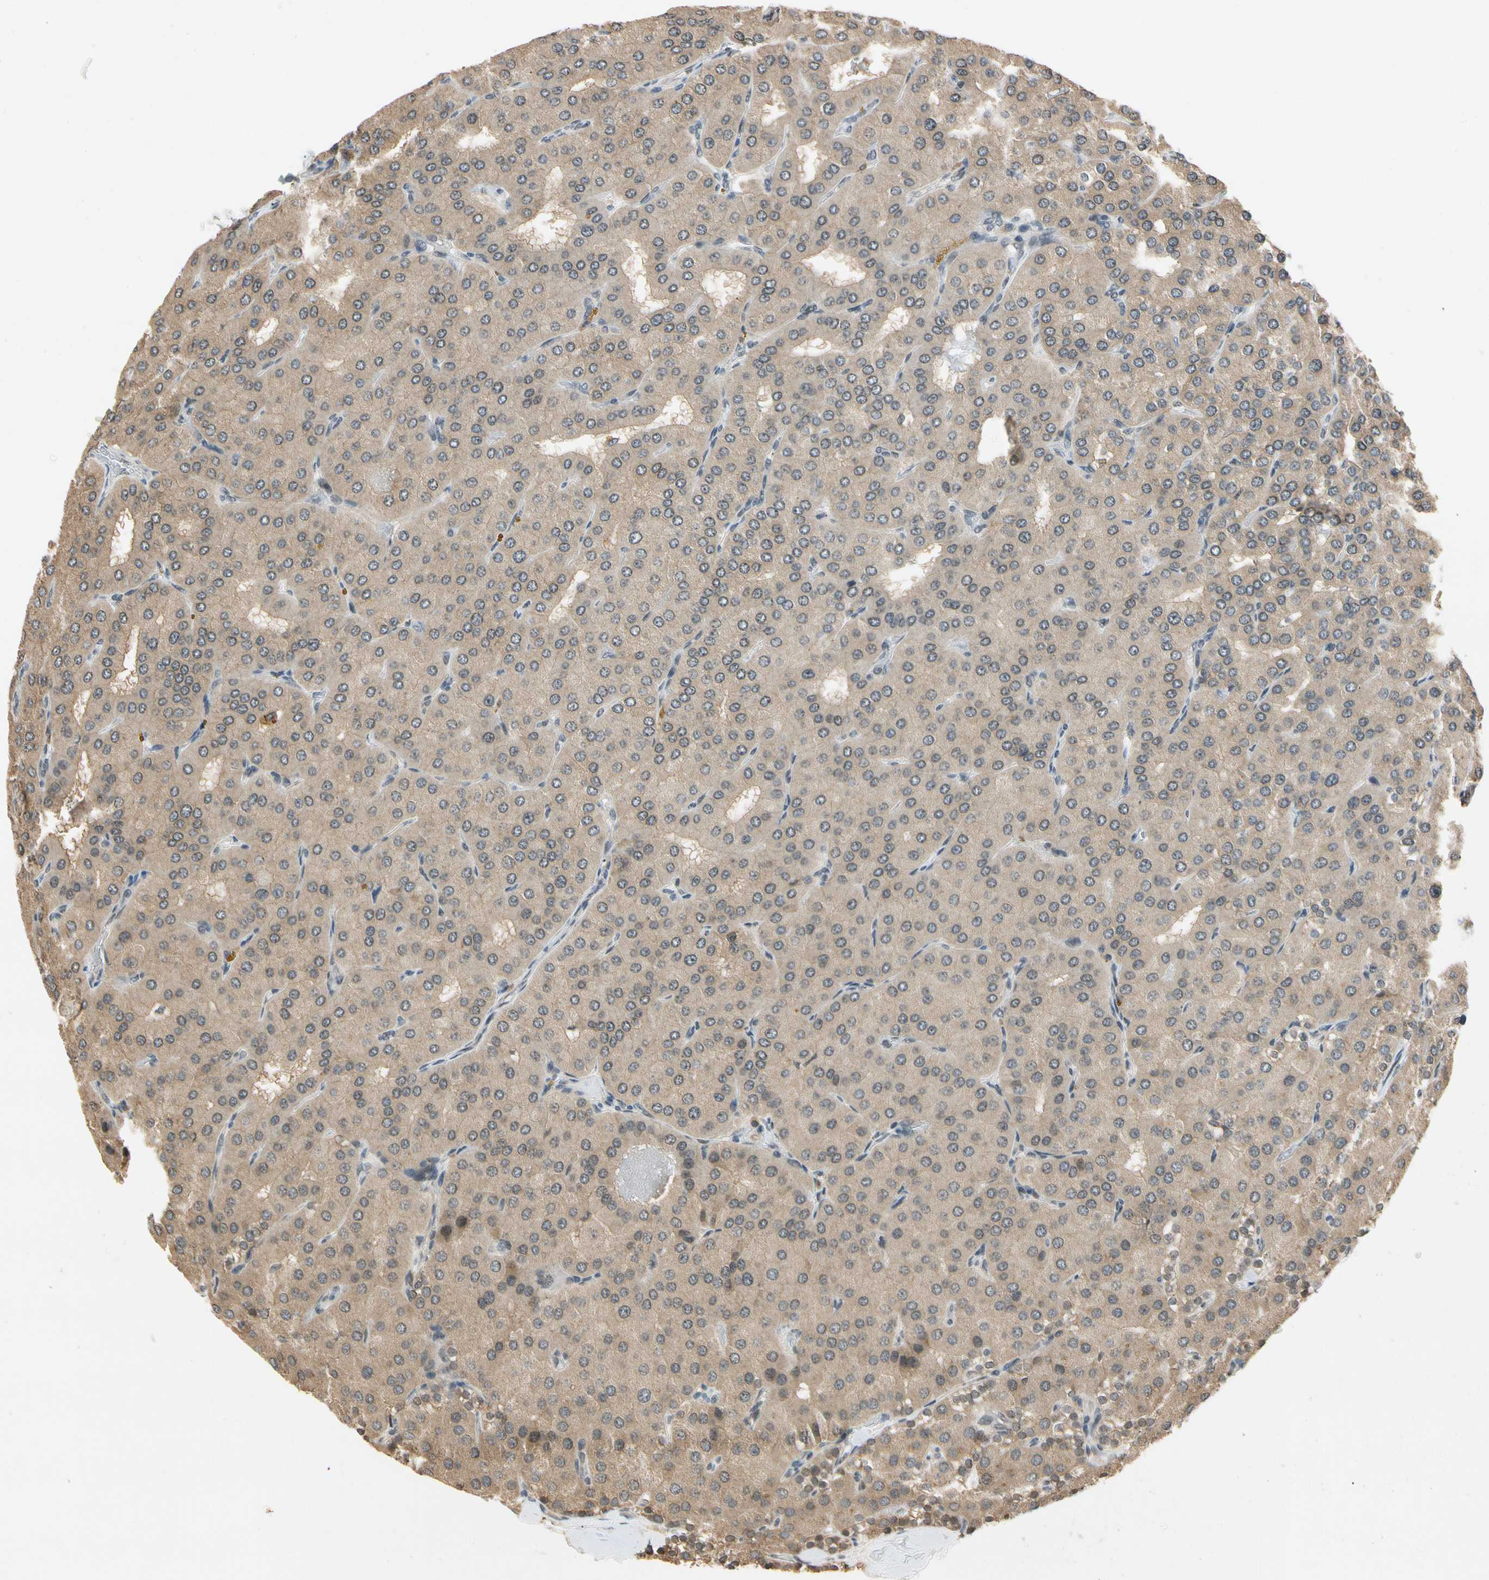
{"staining": {"intensity": "moderate", "quantity": ">75%", "location": "cytoplasmic/membranous"}, "tissue": "parathyroid gland", "cell_type": "Glandular cells", "image_type": "normal", "snomed": [{"axis": "morphology", "description": "Normal tissue, NOS"}, {"axis": "morphology", "description": "Adenoma, NOS"}, {"axis": "topography", "description": "Parathyroid gland"}], "caption": "A medium amount of moderate cytoplasmic/membranous positivity is present in about >75% of glandular cells in normal parathyroid gland. The staining was performed using DAB (3,3'-diaminobenzidine) to visualize the protein expression in brown, while the nuclei were stained in blue with hematoxylin (Magnification: 20x).", "gene": "RIOX2", "patient": {"sex": "female", "age": 86}}